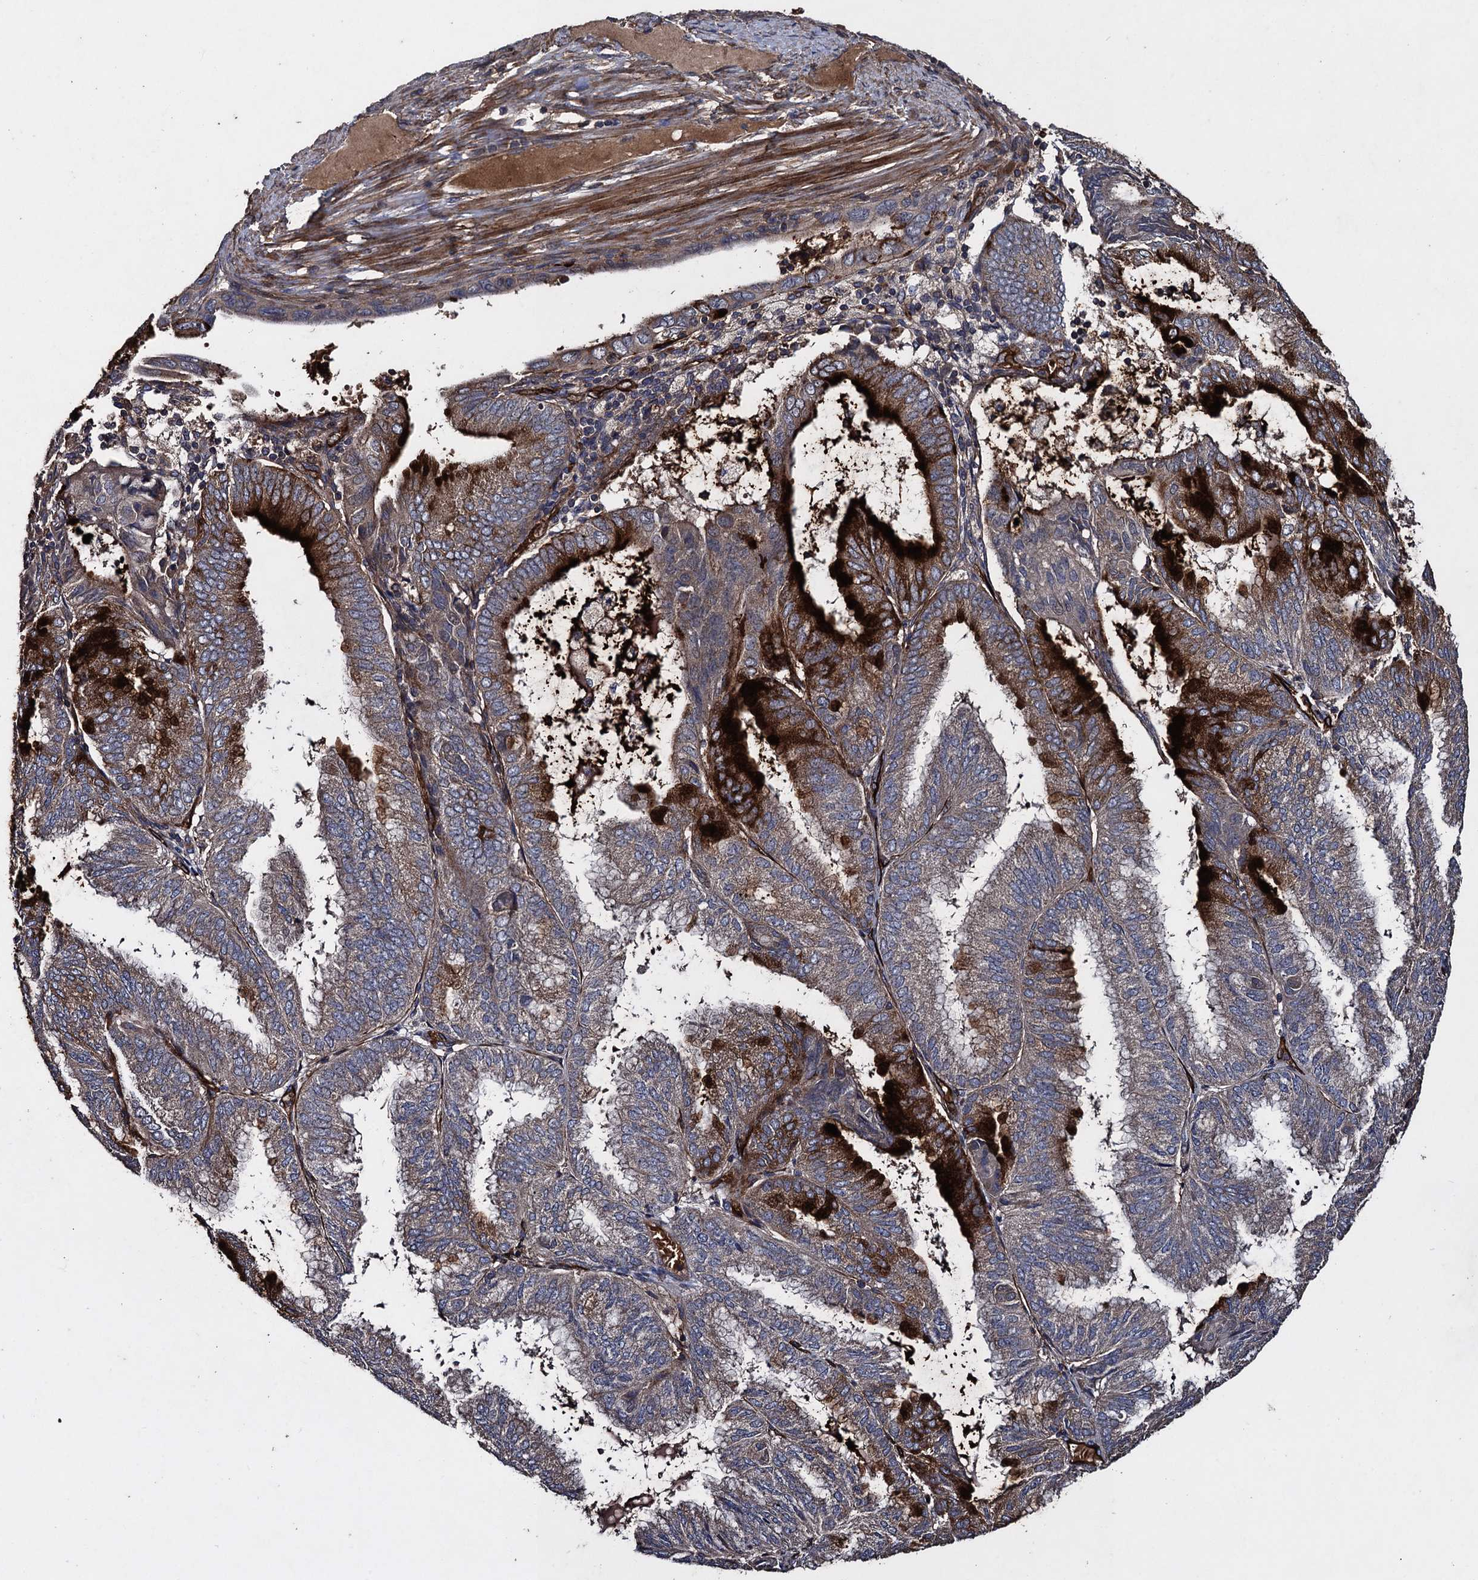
{"staining": {"intensity": "strong", "quantity": "25%-75%", "location": "cytoplasmic/membranous"}, "tissue": "endometrial cancer", "cell_type": "Tumor cells", "image_type": "cancer", "snomed": [{"axis": "morphology", "description": "Adenocarcinoma, NOS"}, {"axis": "topography", "description": "Endometrium"}], "caption": "Immunohistochemistry (IHC) staining of endometrial cancer, which displays high levels of strong cytoplasmic/membranous expression in about 25%-75% of tumor cells indicating strong cytoplasmic/membranous protein positivity. The staining was performed using DAB (brown) for protein detection and nuclei were counterstained in hematoxylin (blue).", "gene": "TXNDC11", "patient": {"sex": "female", "age": 49}}